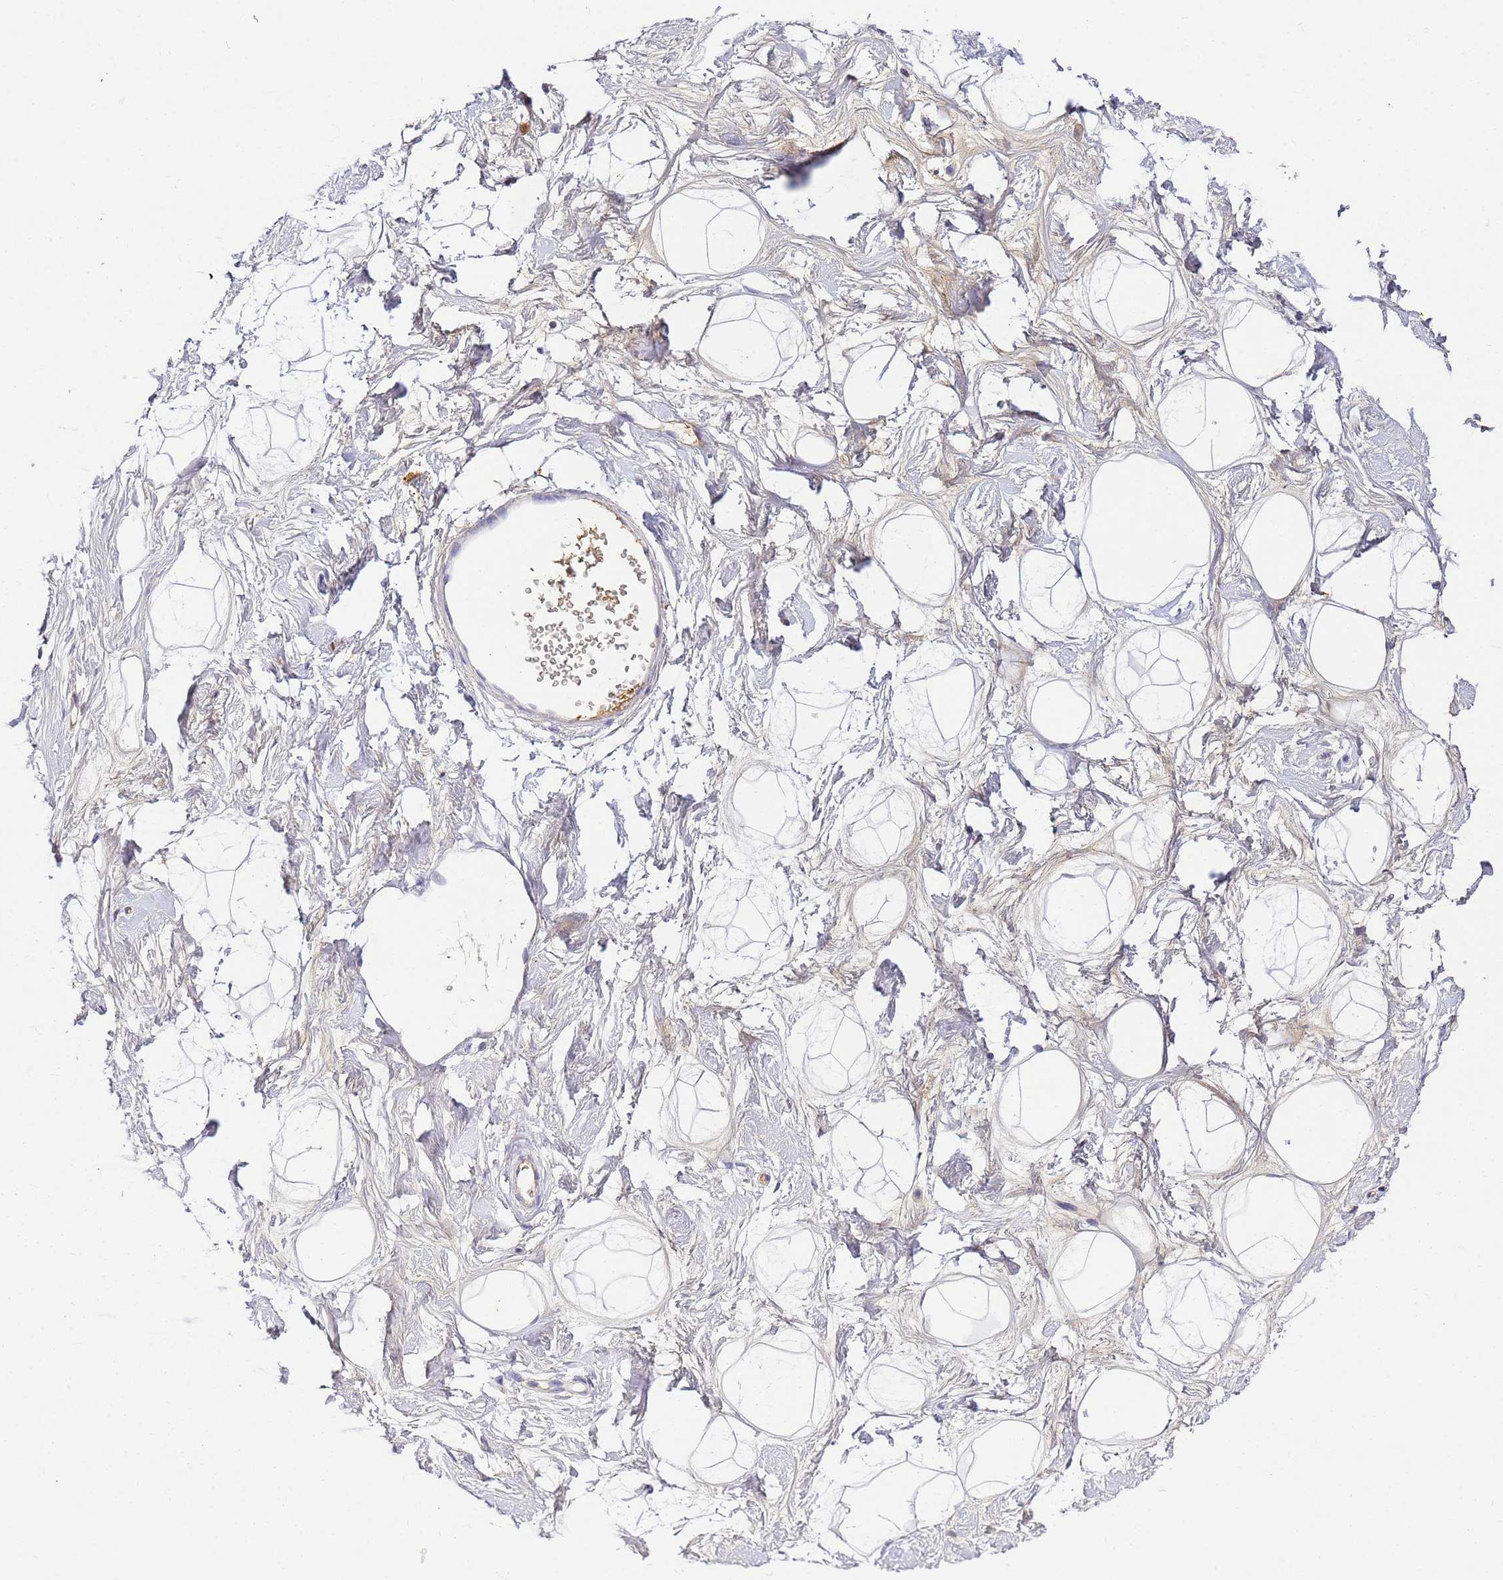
{"staining": {"intensity": "negative", "quantity": "none", "location": "none"}, "tissue": "breast", "cell_type": "Adipocytes", "image_type": "normal", "snomed": [{"axis": "morphology", "description": "Normal tissue, NOS"}, {"axis": "morphology", "description": "Adenoma, NOS"}, {"axis": "topography", "description": "Breast"}], "caption": "An IHC image of unremarkable breast is shown. There is no staining in adipocytes of breast. (DAB immunohistochemistry with hematoxylin counter stain).", "gene": "CFHR1", "patient": {"sex": "female", "age": 23}}